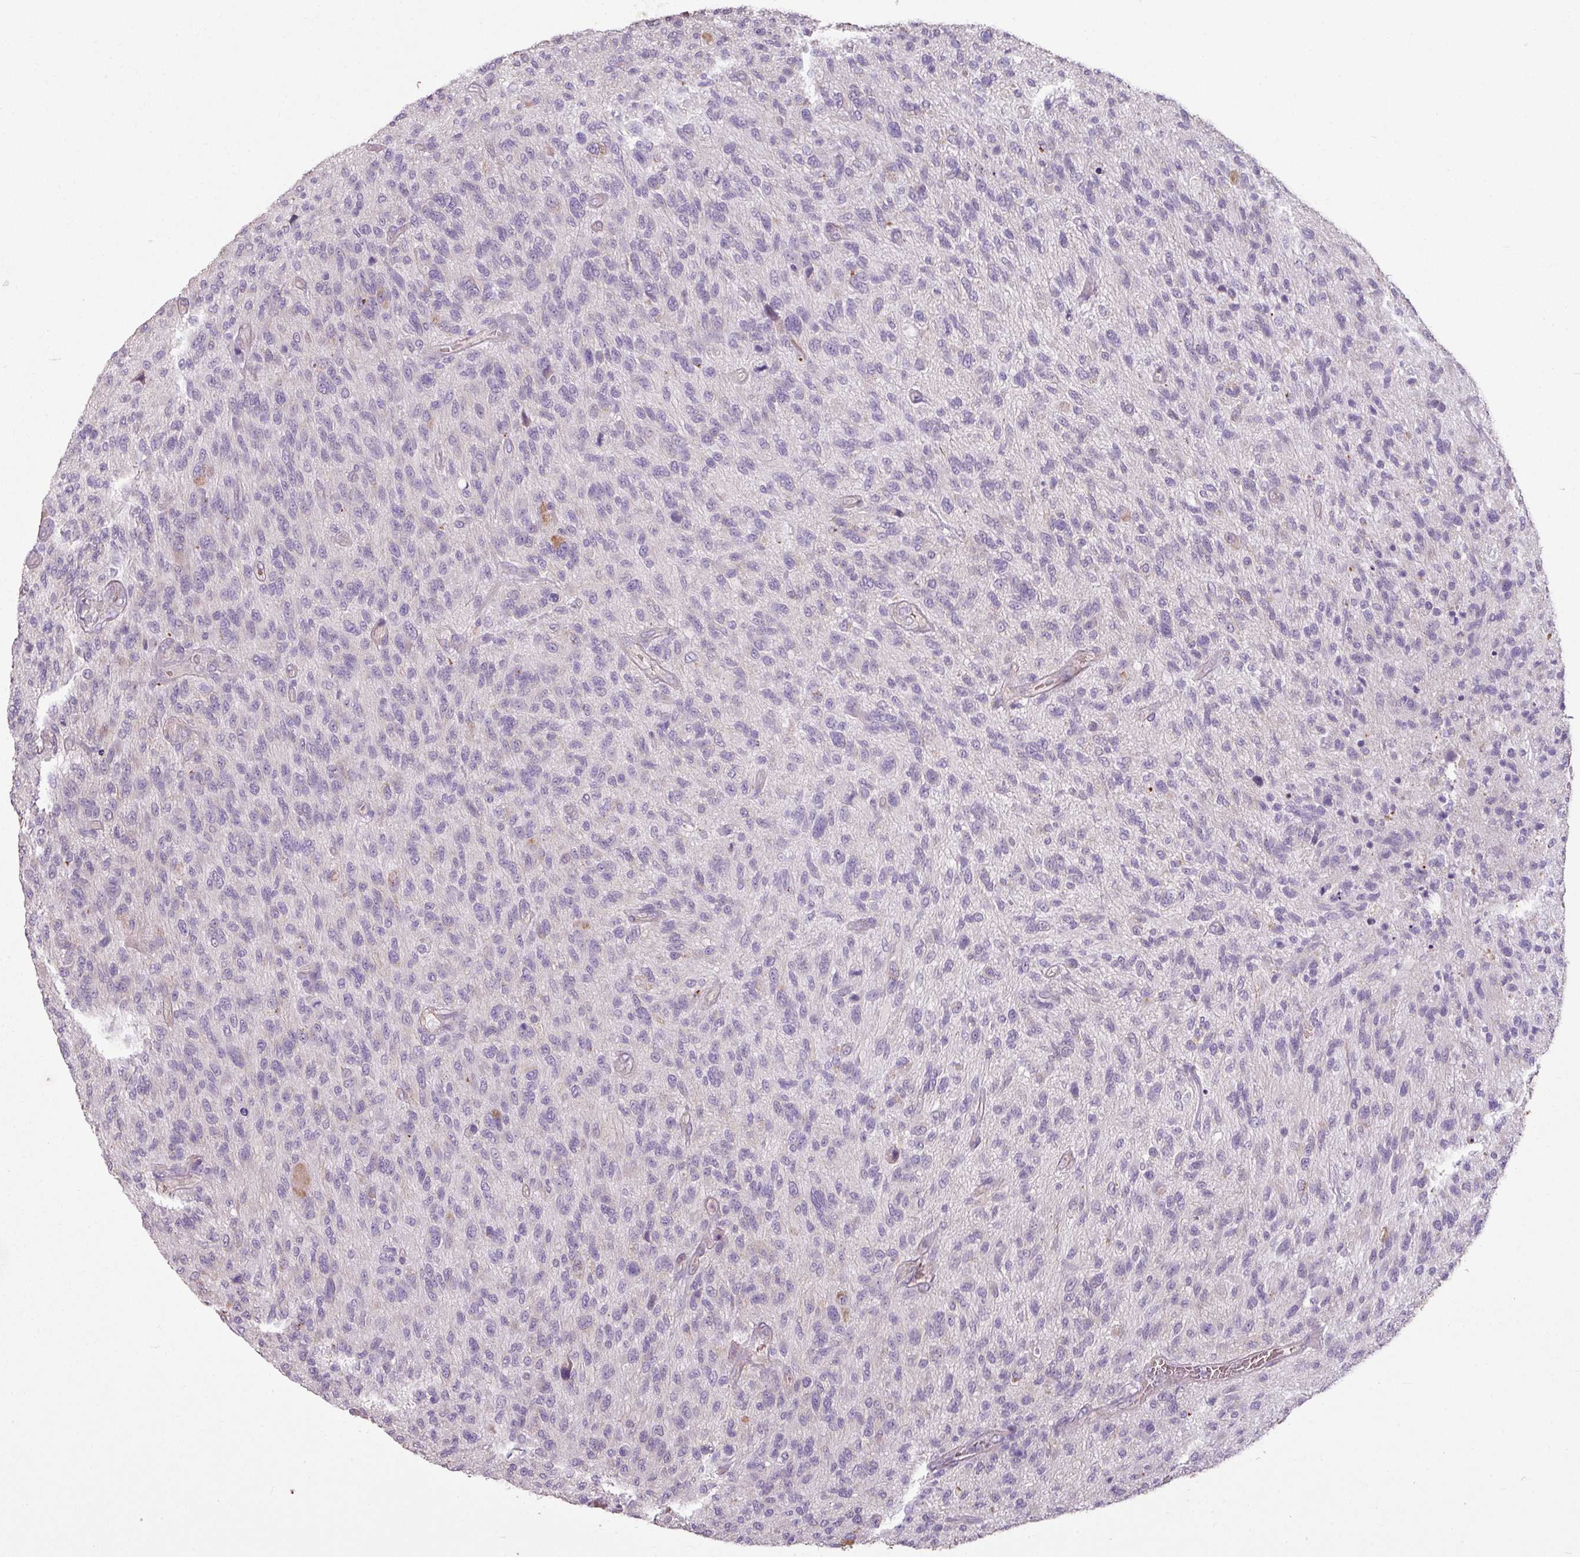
{"staining": {"intensity": "negative", "quantity": "none", "location": "none"}, "tissue": "glioma", "cell_type": "Tumor cells", "image_type": "cancer", "snomed": [{"axis": "morphology", "description": "Glioma, malignant, High grade"}, {"axis": "topography", "description": "Brain"}], "caption": "High magnification brightfield microscopy of glioma stained with DAB (brown) and counterstained with hematoxylin (blue): tumor cells show no significant positivity.", "gene": "NHSL2", "patient": {"sex": "male", "age": 47}}